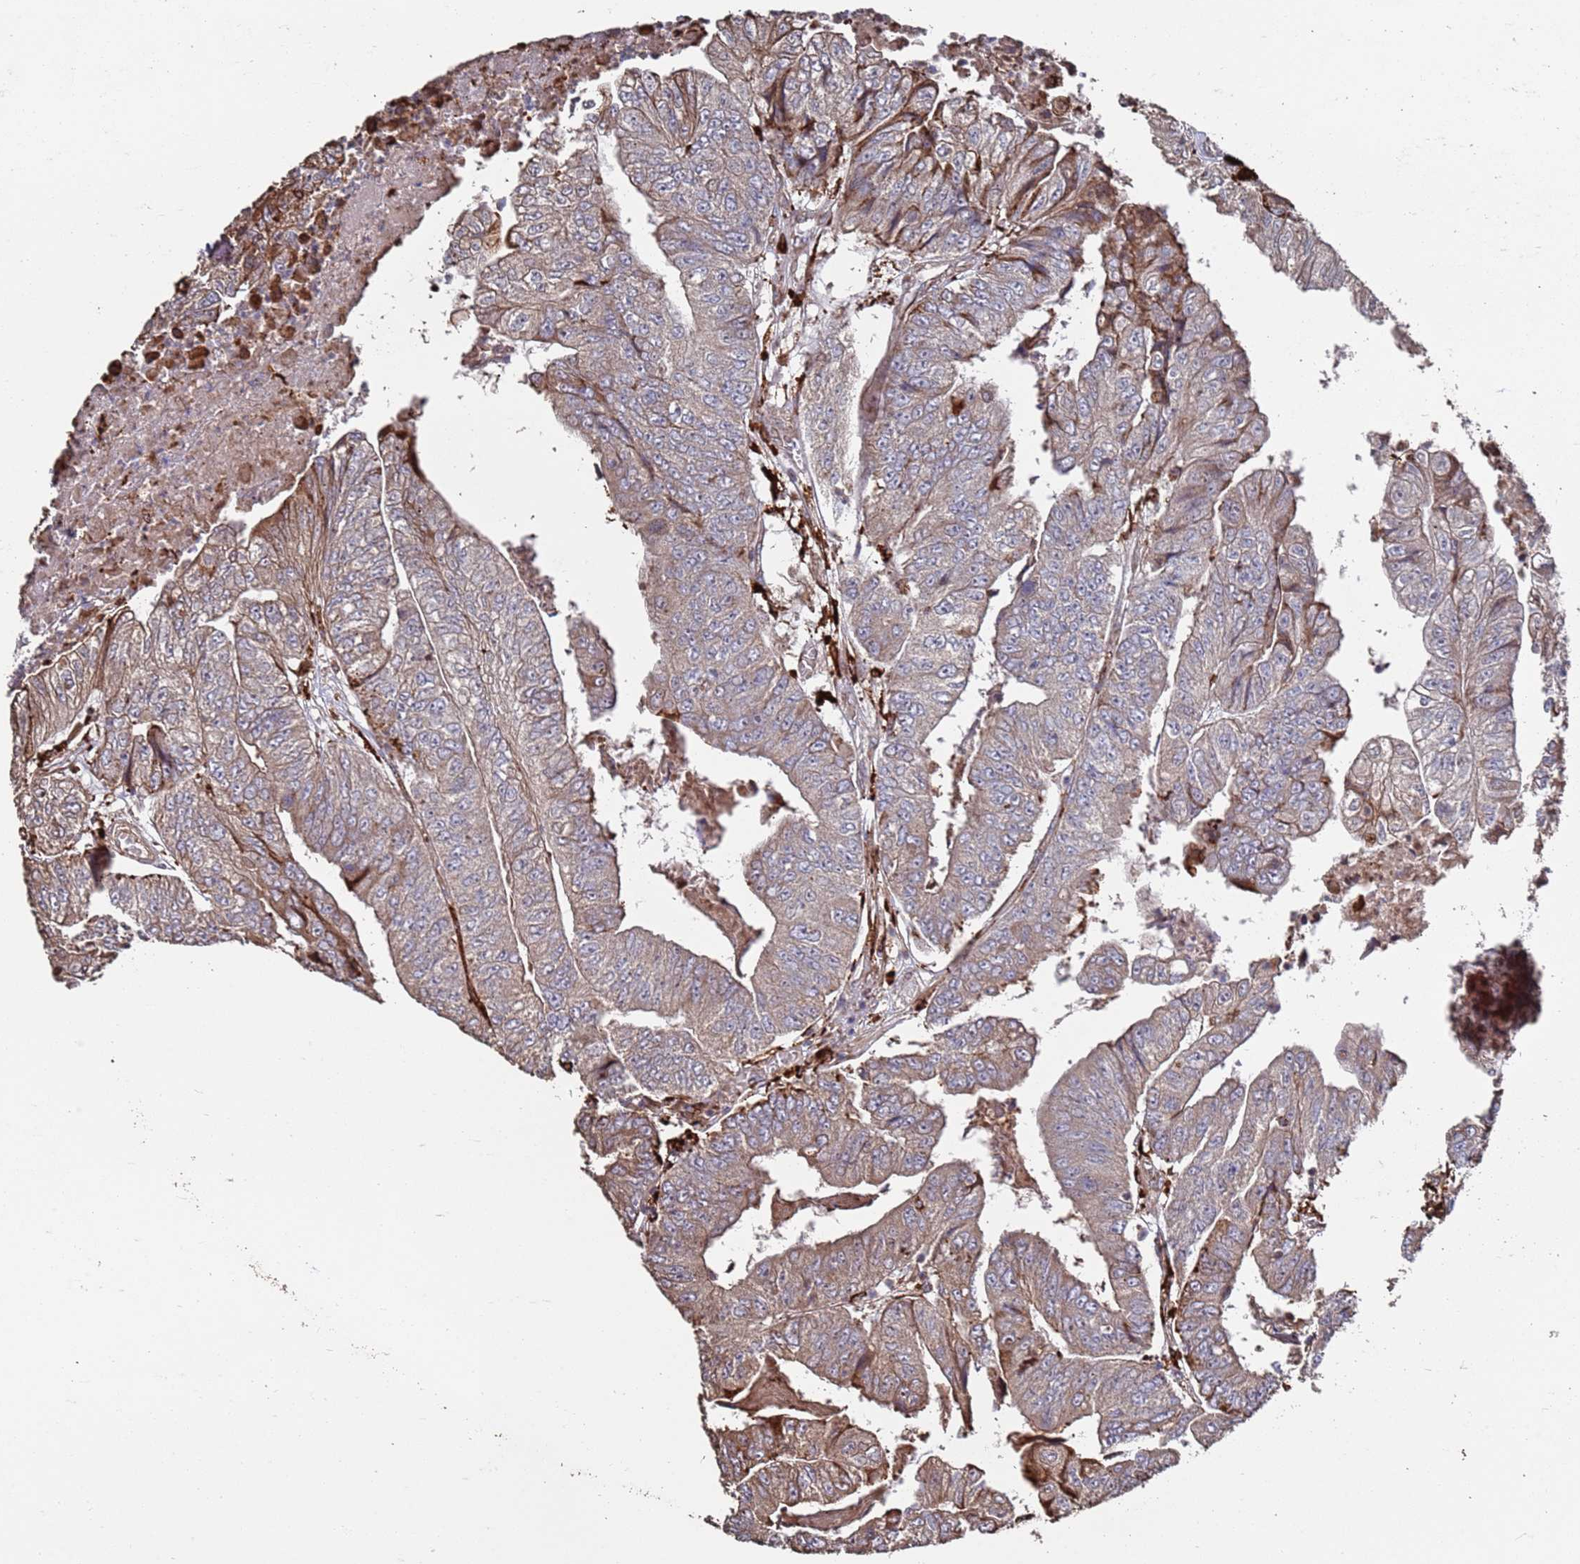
{"staining": {"intensity": "moderate", "quantity": "25%-75%", "location": "cytoplasmic/membranous"}, "tissue": "colorectal cancer", "cell_type": "Tumor cells", "image_type": "cancer", "snomed": [{"axis": "morphology", "description": "Adenocarcinoma, NOS"}, {"axis": "topography", "description": "Colon"}], "caption": "Brown immunohistochemical staining in adenocarcinoma (colorectal) shows moderate cytoplasmic/membranous expression in about 25%-75% of tumor cells.", "gene": "LACC1", "patient": {"sex": "female", "age": 67}}